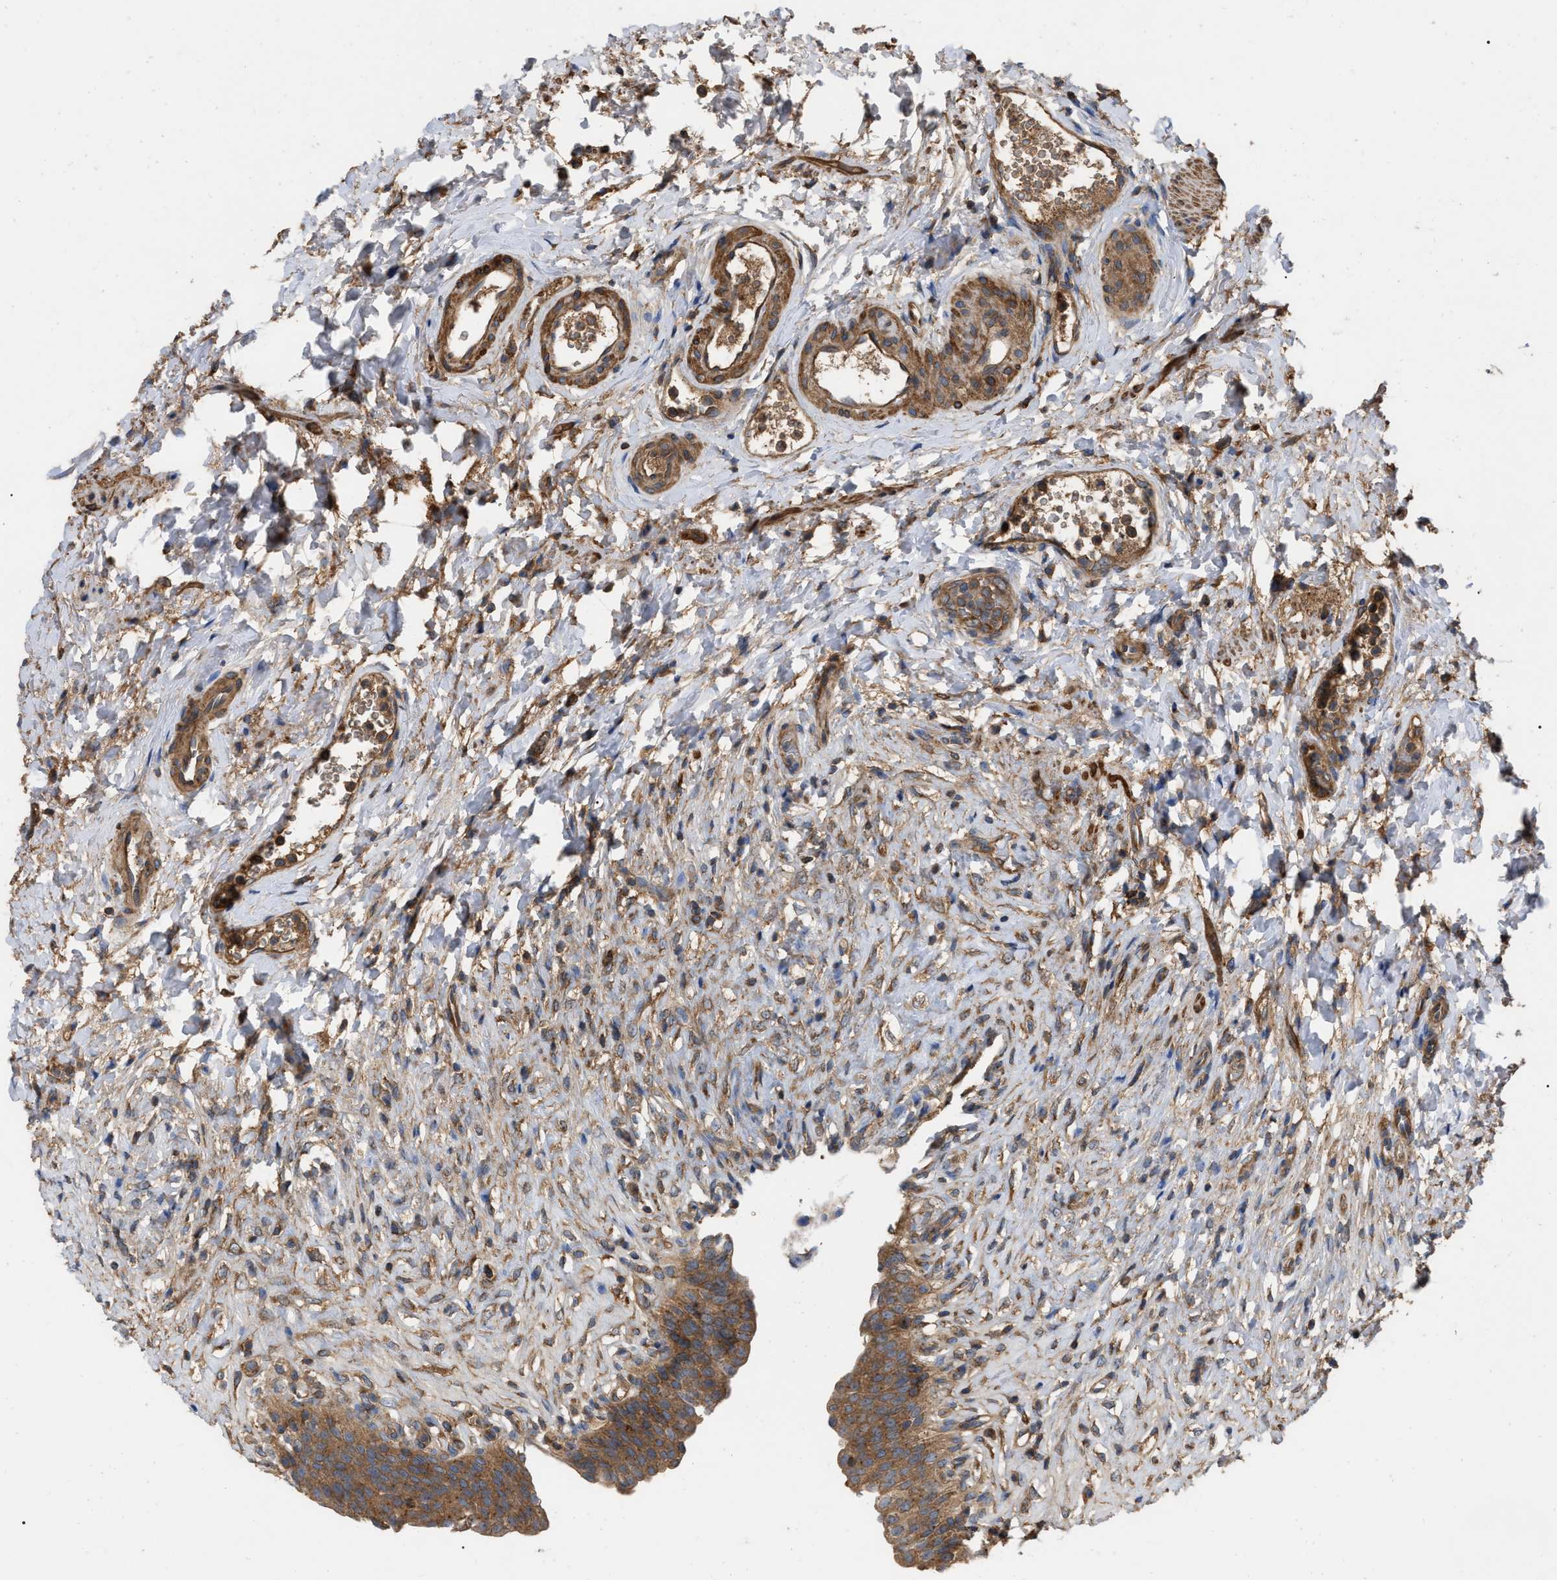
{"staining": {"intensity": "strong", "quantity": ">75%", "location": "cytoplasmic/membranous"}, "tissue": "urinary bladder", "cell_type": "Urothelial cells", "image_type": "normal", "snomed": [{"axis": "morphology", "description": "Normal tissue, NOS"}, {"axis": "topography", "description": "Urinary bladder"}], "caption": "Immunohistochemical staining of benign human urinary bladder shows >75% levels of strong cytoplasmic/membranous protein staining in about >75% of urothelial cells. Ihc stains the protein in brown and the nuclei are stained blue.", "gene": "RABEP1", "patient": {"sex": "male", "age": 46}}